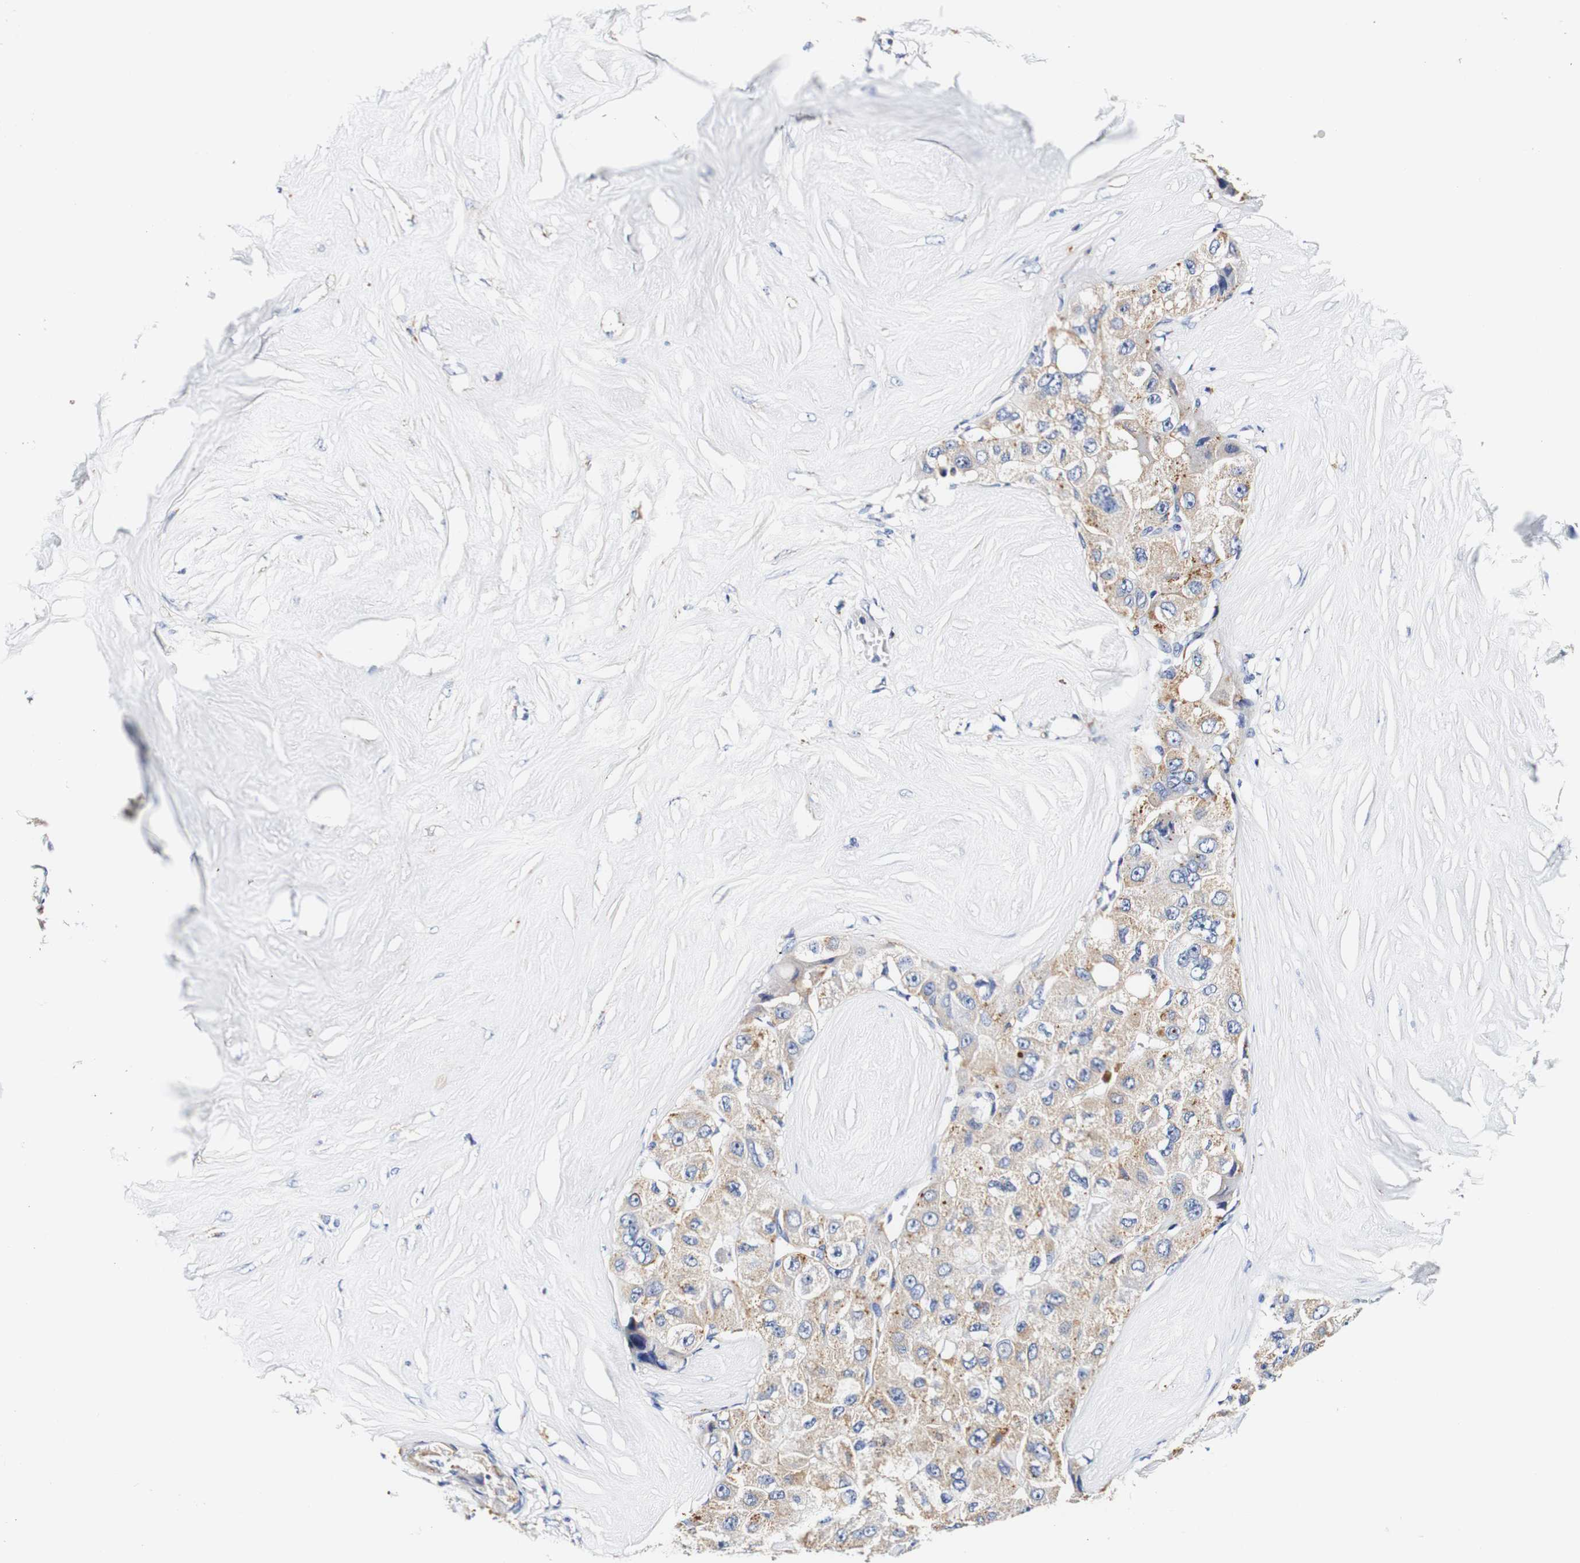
{"staining": {"intensity": "weak", "quantity": ">75%", "location": "cytoplasmic/membranous"}, "tissue": "liver cancer", "cell_type": "Tumor cells", "image_type": "cancer", "snomed": [{"axis": "morphology", "description": "Carcinoma, Hepatocellular, NOS"}, {"axis": "topography", "description": "Liver"}], "caption": "This is a histology image of immunohistochemistry staining of liver cancer, which shows weak positivity in the cytoplasmic/membranous of tumor cells.", "gene": "CAMK4", "patient": {"sex": "male", "age": 80}}